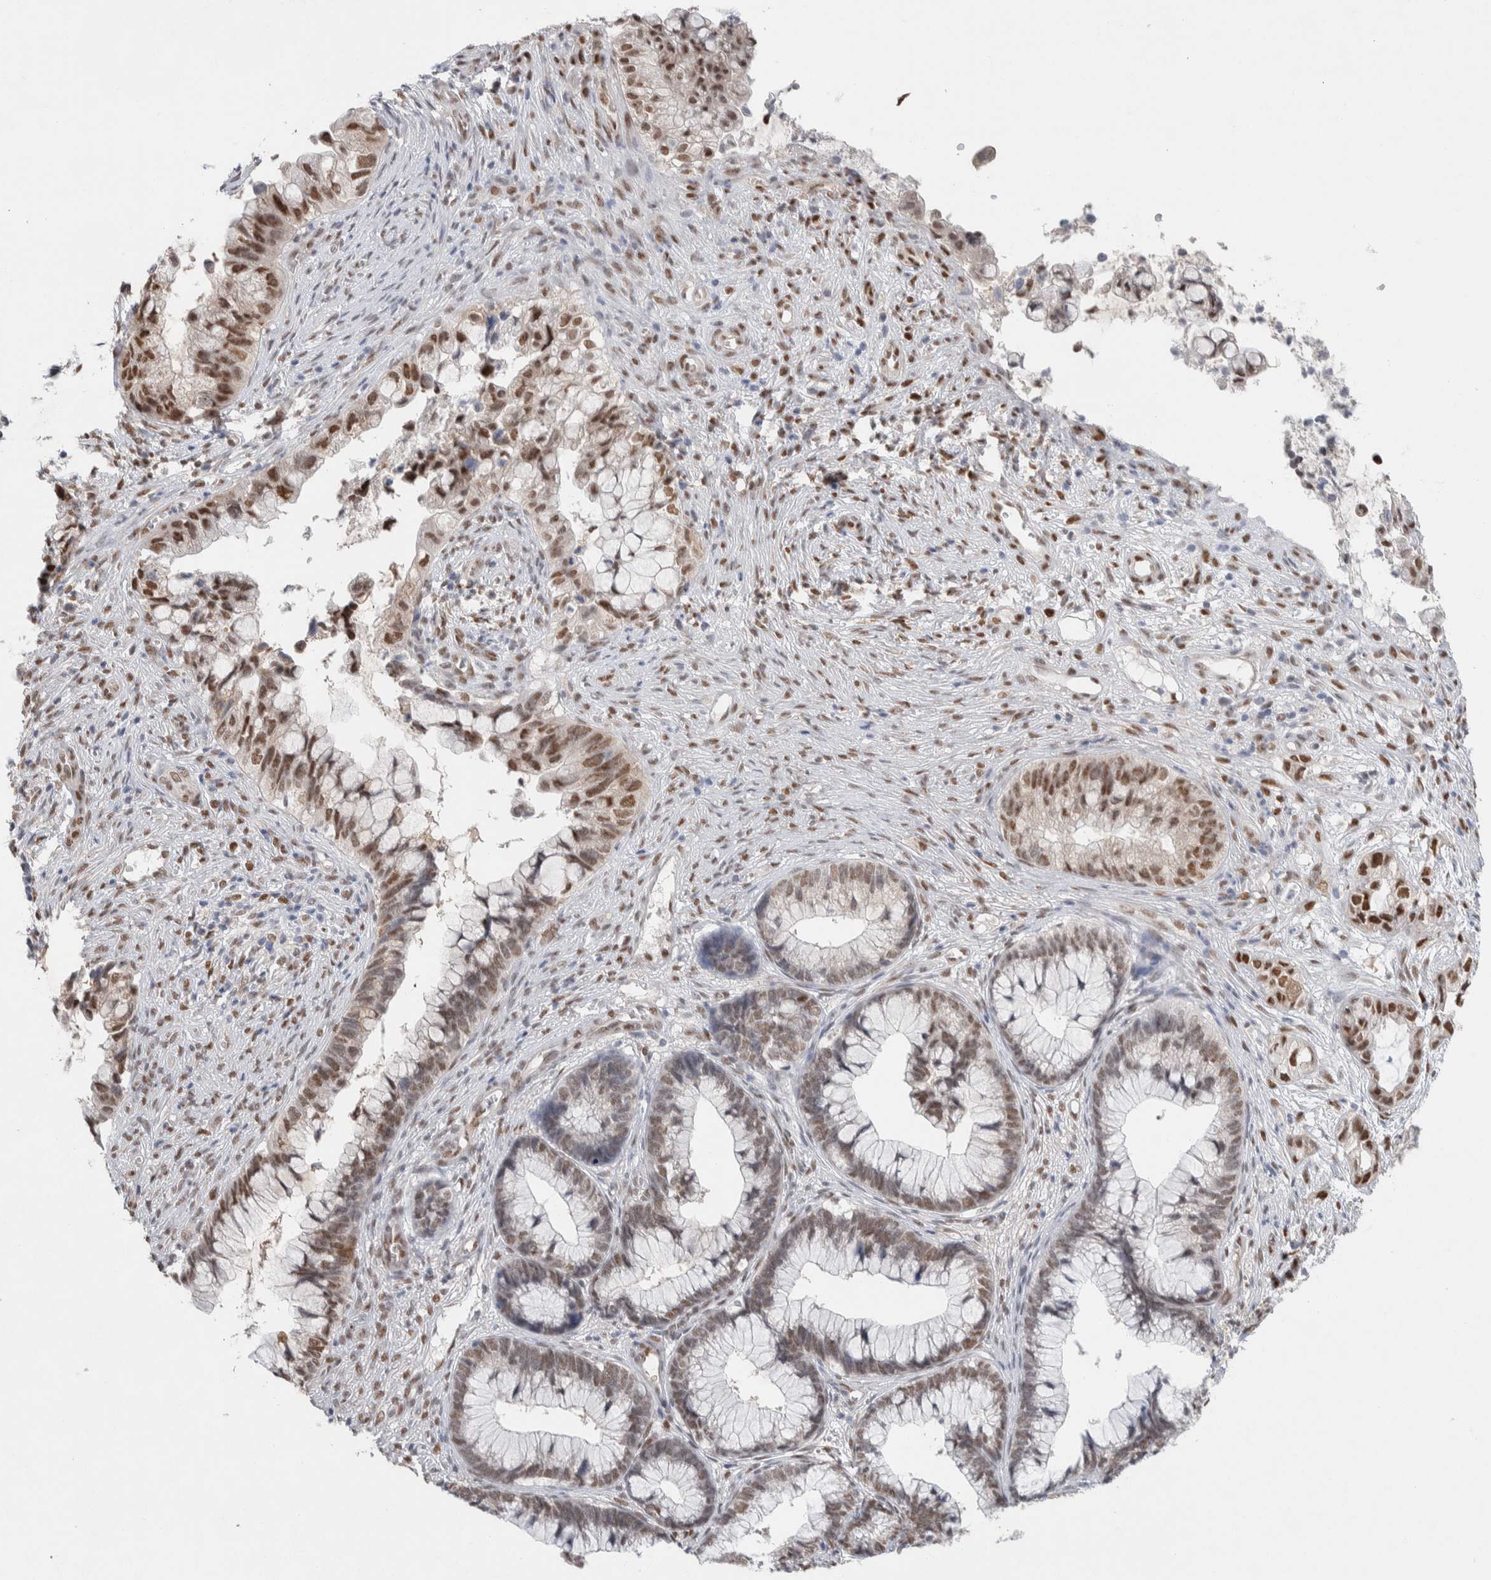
{"staining": {"intensity": "moderate", "quantity": ">75%", "location": "nuclear"}, "tissue": "cervical cancer", "cell_type": "Tumor cells", "image_type": "cancer", "snomed": [{"axis": "morphology", "description": "Adenocarcinoma, NOS"}, {"axis": "topography", "description": "Cervix"}], "caption": "Moderate nuclear positivity is seen in about >75% of tumor cells in cervical cancer (adenocarcinoma).", "gene": "PRMT1", "patient": {"sex": "female", "age": 44}}